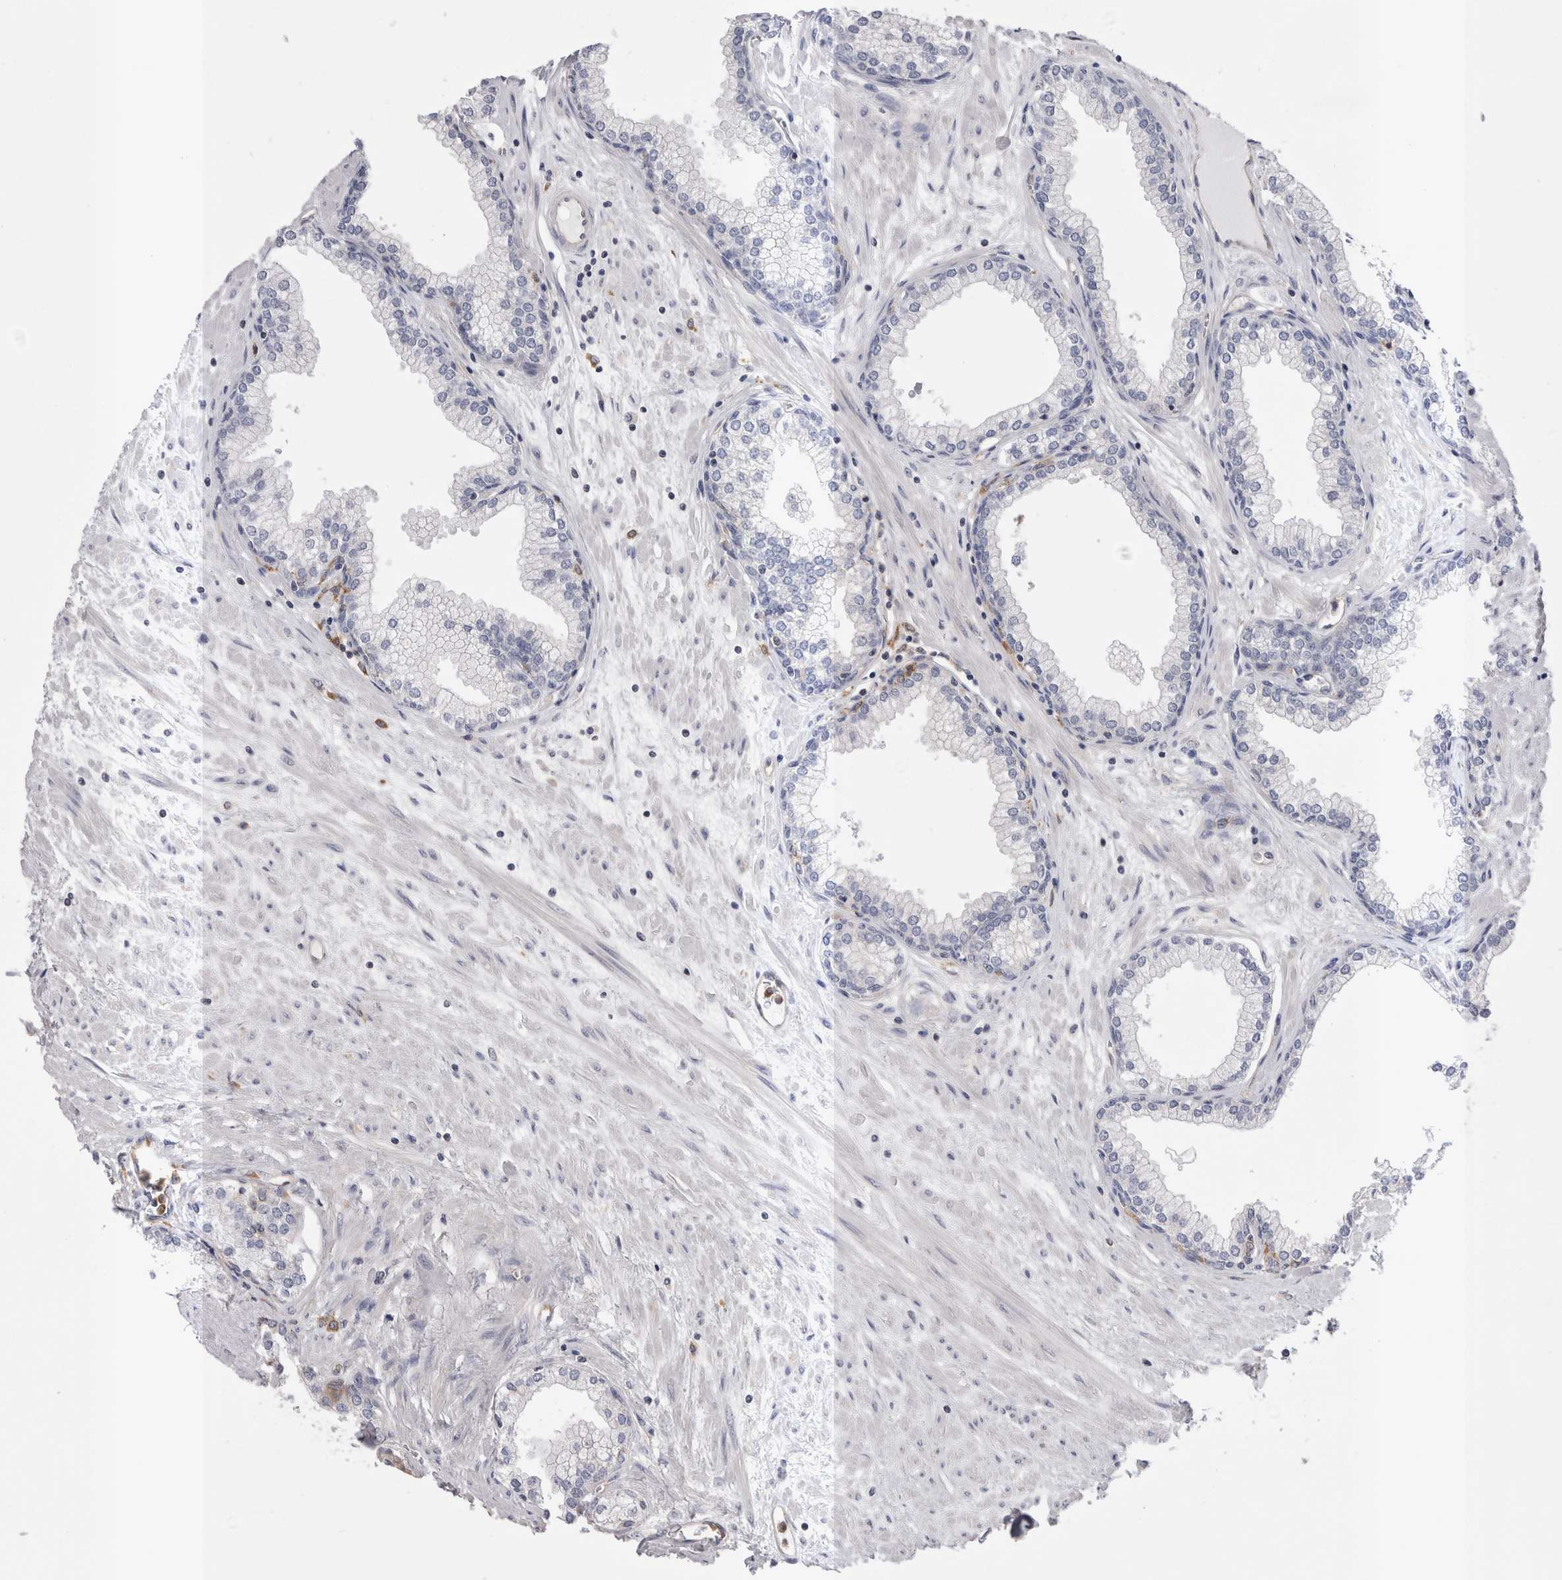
{"staining": {"intensity": "weak", "quantity": "25%-75%", "location": "cytoplasmic/membranous"}, "tissue": "prostate", "cell_type": "Glandular cells", "image_type": "normal", "snomed": [{"axis": "morphology", "description": "Normal tissue, NOS"}, {"axis": "morphology", "description": "Urothelial carcinoma, Low grade"}, {"axis": "topography", "description": "Urinary bladder"}, {"axis": "topography", "description": "Prostate"}], "caption": "Protein expression by IHC displays weak cytoplasmic/membranous staining in approximately 25%-75% of glandular cells in normal prostate. The protein of interest is shown in brown color, while the nuclei are stained blue.", "gene": "RAB11FIP1", "patient": {"sex": "male", "age": 60}}